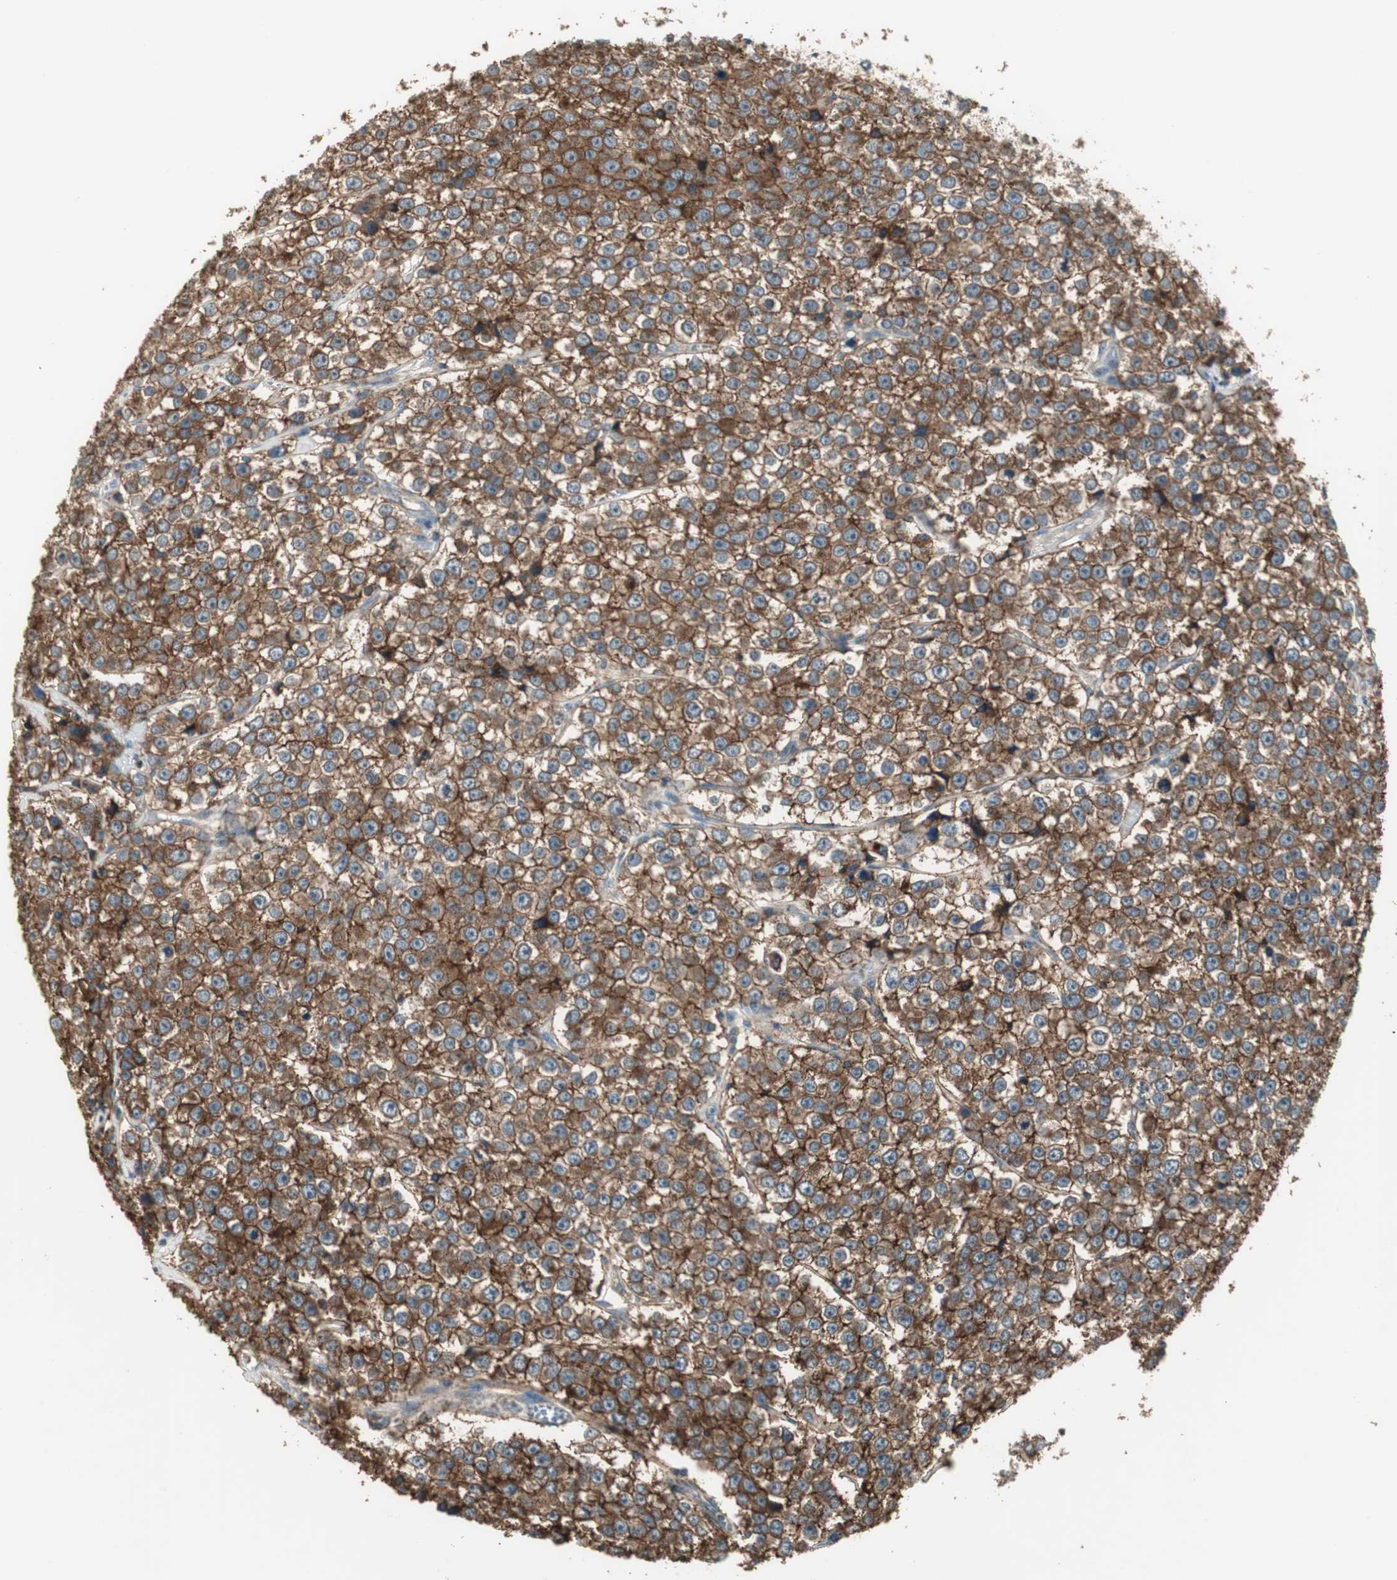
{"staining": {"intensity": "strong", "quantity": ">75%", "location": "cytoplasmic/membranous"}, "tissue": "testis cancer", "cell_type": "Tumor cells", "image_type": "cancer", "snomed": [{"axis": "morphology", "description": "Seminoma, NOS"}, {"axis": "morphology", "description": "Carcinoma, Embryonal, NOS"}, {"axis": "topography", "description": "Testis"}], "caption": "Immunohistochemistry photomicrograph of human testis embryonal carcinoma stained for a protein (brown), which shows high levels of strong cytoplasmic/membranous expression in approximately >75% of tumor cells.", "gene": "MSTO1", "patient": {"sex": "male", "age": 52}}